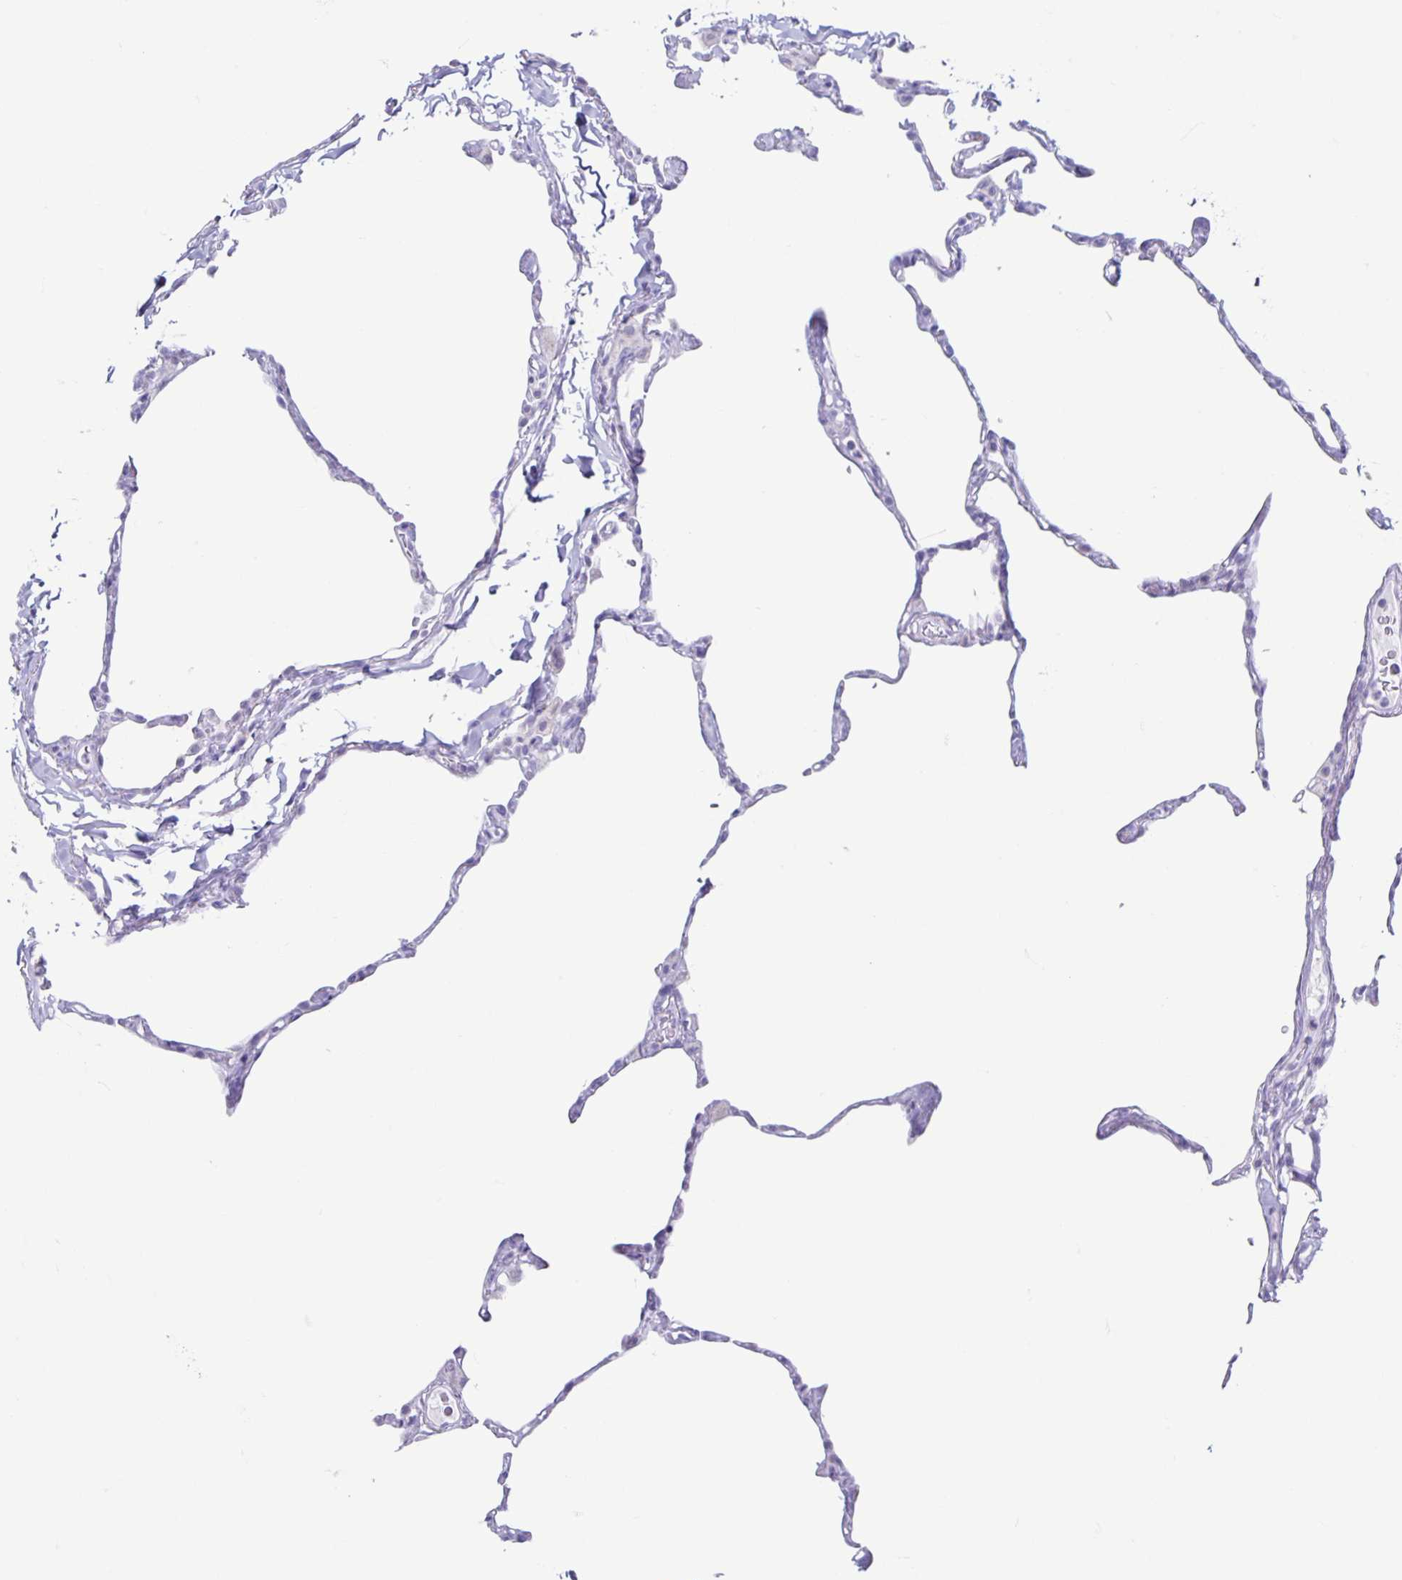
{"staining": {"intensity": "negative", "quantity": "none", "location": "none"}, "tissue": "lung", "cell_type": "Alveolar cells", "image_type": "normal", "snomed": [{"axis": "morphology", "description": "Normal tissue, NOS"}, {"axis": "topography", "description": "Lung"}], "caption": "This is an immunohistochemistry micrograph of benign human lung. There is no positivity in alveolar cells.", "gene": "CT45A10", "patient": {"sex": "male", "age": 65}}